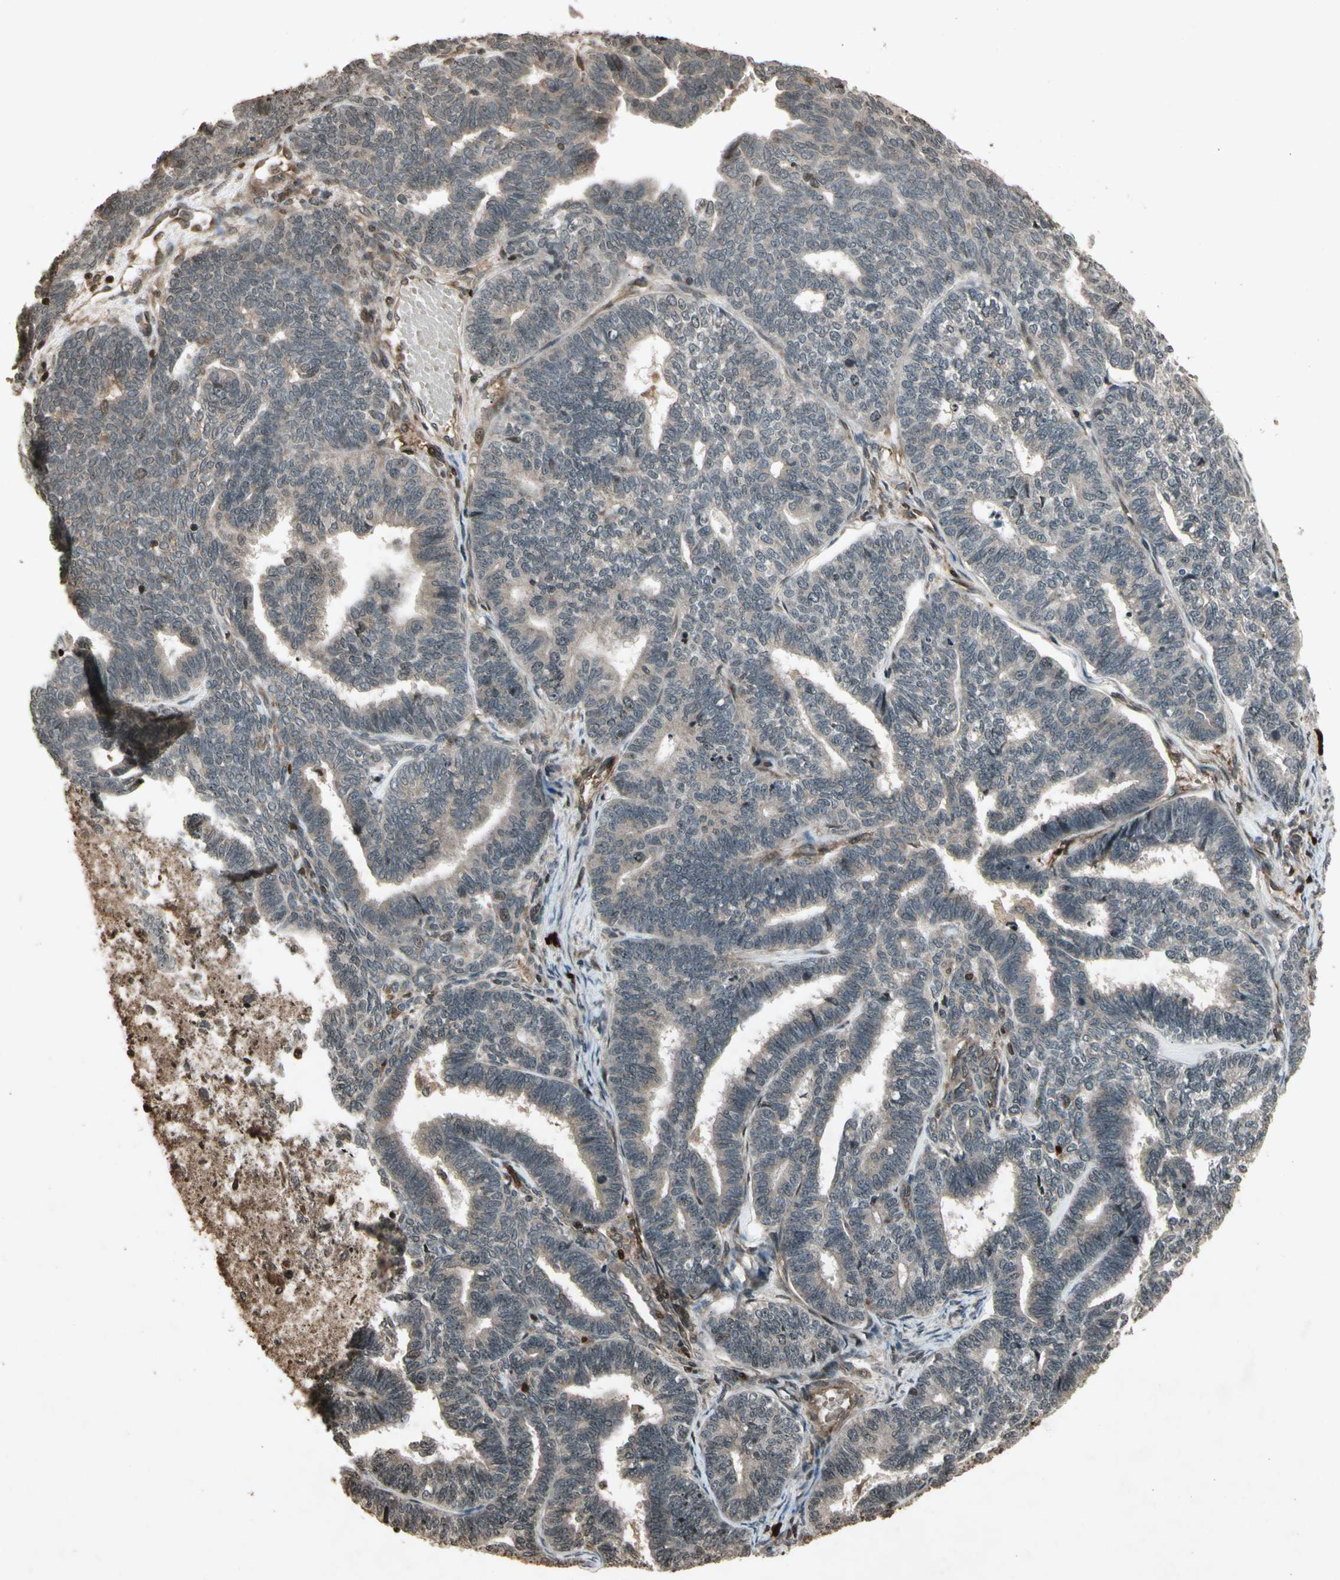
{"staining": {"intensity": "weak", "quantity": ">75%", "location": "cytoplasmic/membranous"}, "tissue": "endometrial cancer", "cell_type": "Tumor cells", "image_type": "cancer", "snomed": [{"axis": "morphology", "description": "Adenocarcinoma, NOS"}, {"axis": "topography", "description": "Endometrium"}], "caption": "Endometrial cancer stained with DAB immunohistochemistry displays low levels of weak cytoplasmic/membranous expression in approximately >75% of tumor cells. (DAB = brown stain, brightfield microscopy at high magnification).", "gene": "GLRX", "patient": {"sex": "female", "age": 70}}